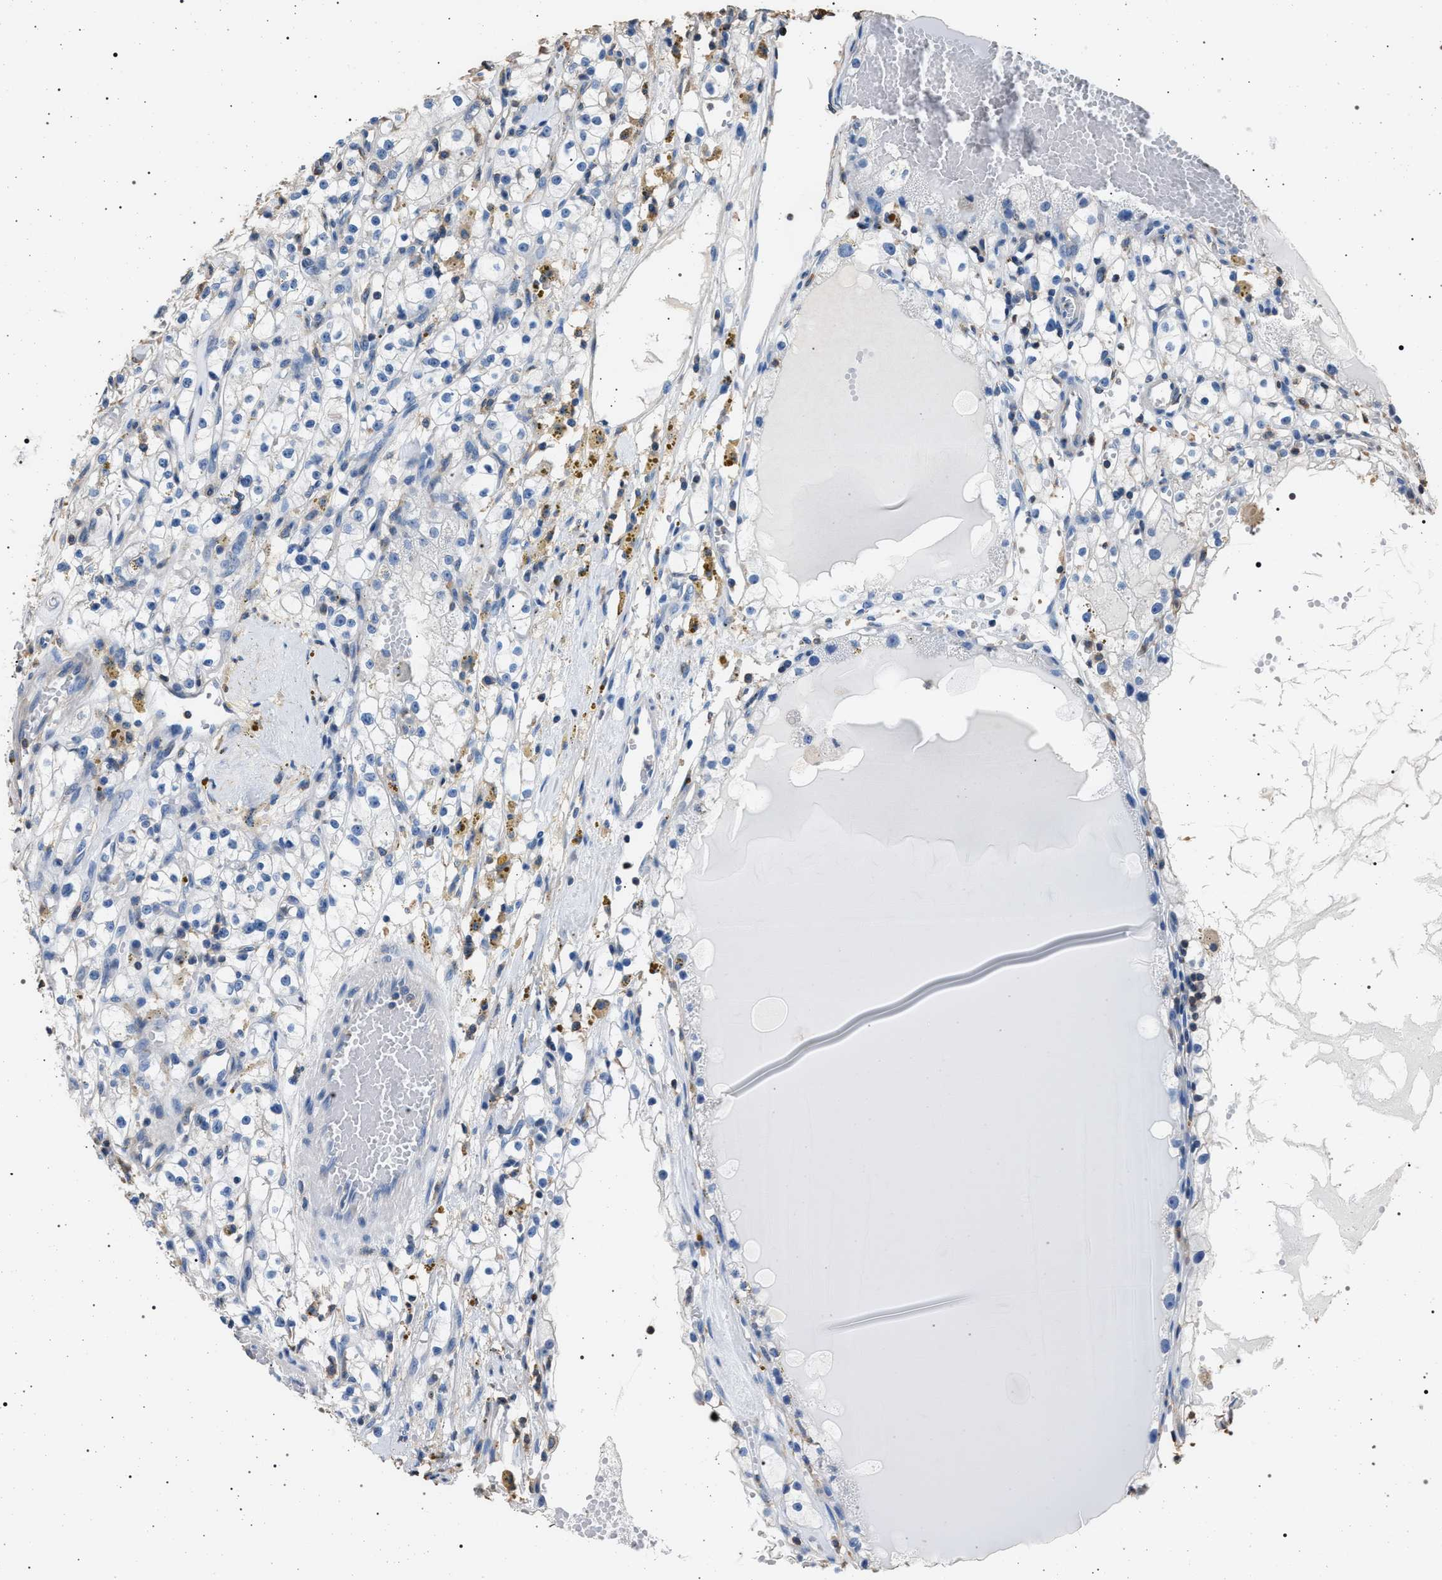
{"staining": {"intensity": "negative", "quantity": "none", "location": "none"}, "tissue": "renal cancer", "cell_type": "Tumor cells", "image_type": "cancer", "snomed": [{"axis": "morphology", "description": "Adenocarcinoma, NOS"}, {"axis": "topography", "description": "Kidney"}], "caption": "The image displays no significant positivity in tumor cells of adenocarcinoma (renal).", "gene": "SMAP2", "patient": {"sex": "male", "age": 56}}